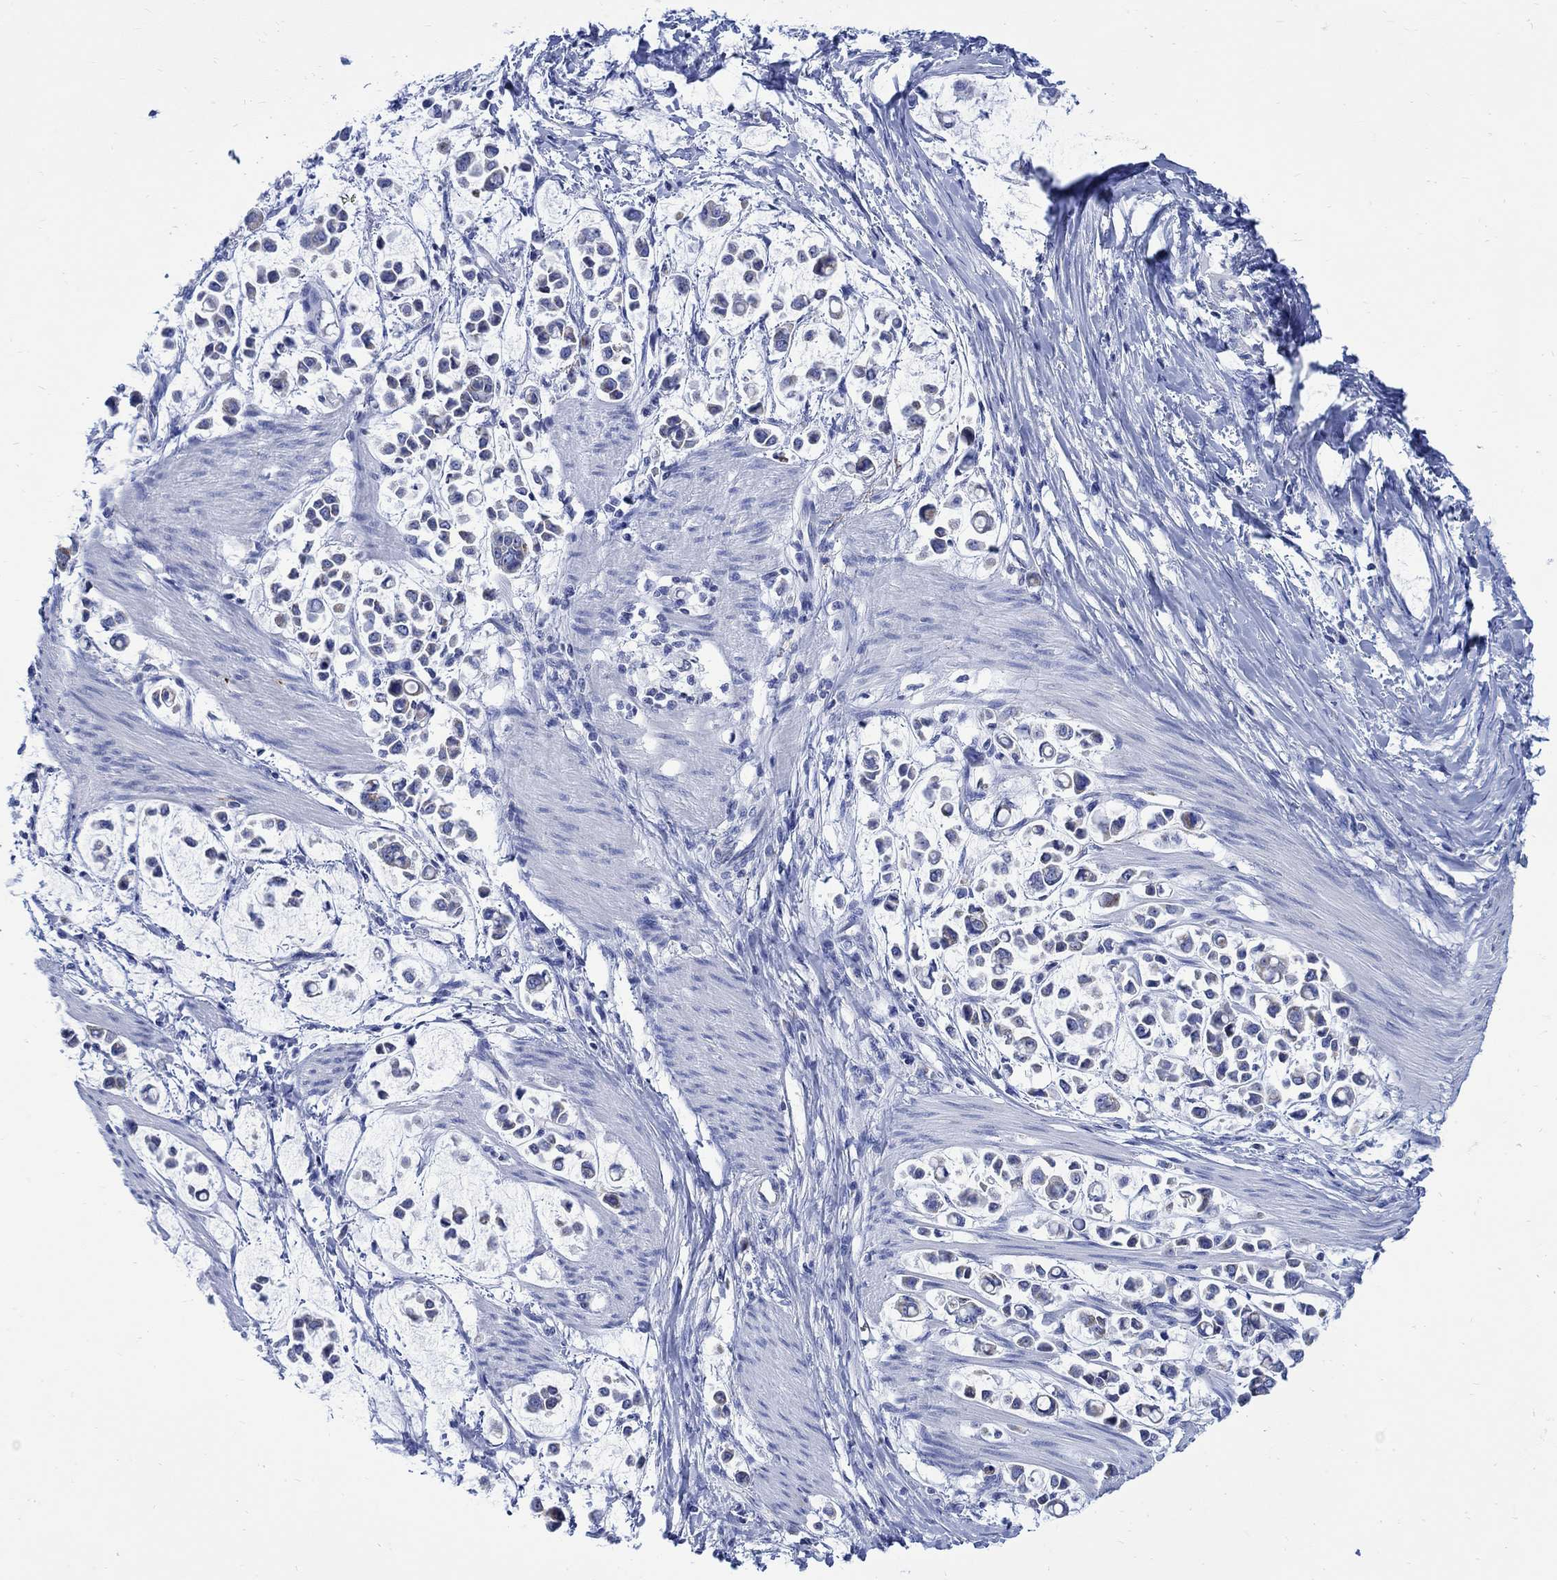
{"staining": {"intensity": "moderate", "quantity": "25%-75%", "location": "cytoplasmic/membranous"}, "tissue": "stomach cancer", "cell_type": "Tumor cells", "image_type": "cancer", "snomed": [{"axis": "morphology", "description": "Adenocarcinoma, NOS"}, {"axis": "topography", "description": "Stomach"}], "caption": "About 25%-75% of tumor cells in human adenocarcinoma (stomach) show moderate cytoplasmic/membranous protein positivity as visualized by brown immunohistochemical staining.", "gene": "CPLX2", "patient": {"sex": "male", "age": 82}}